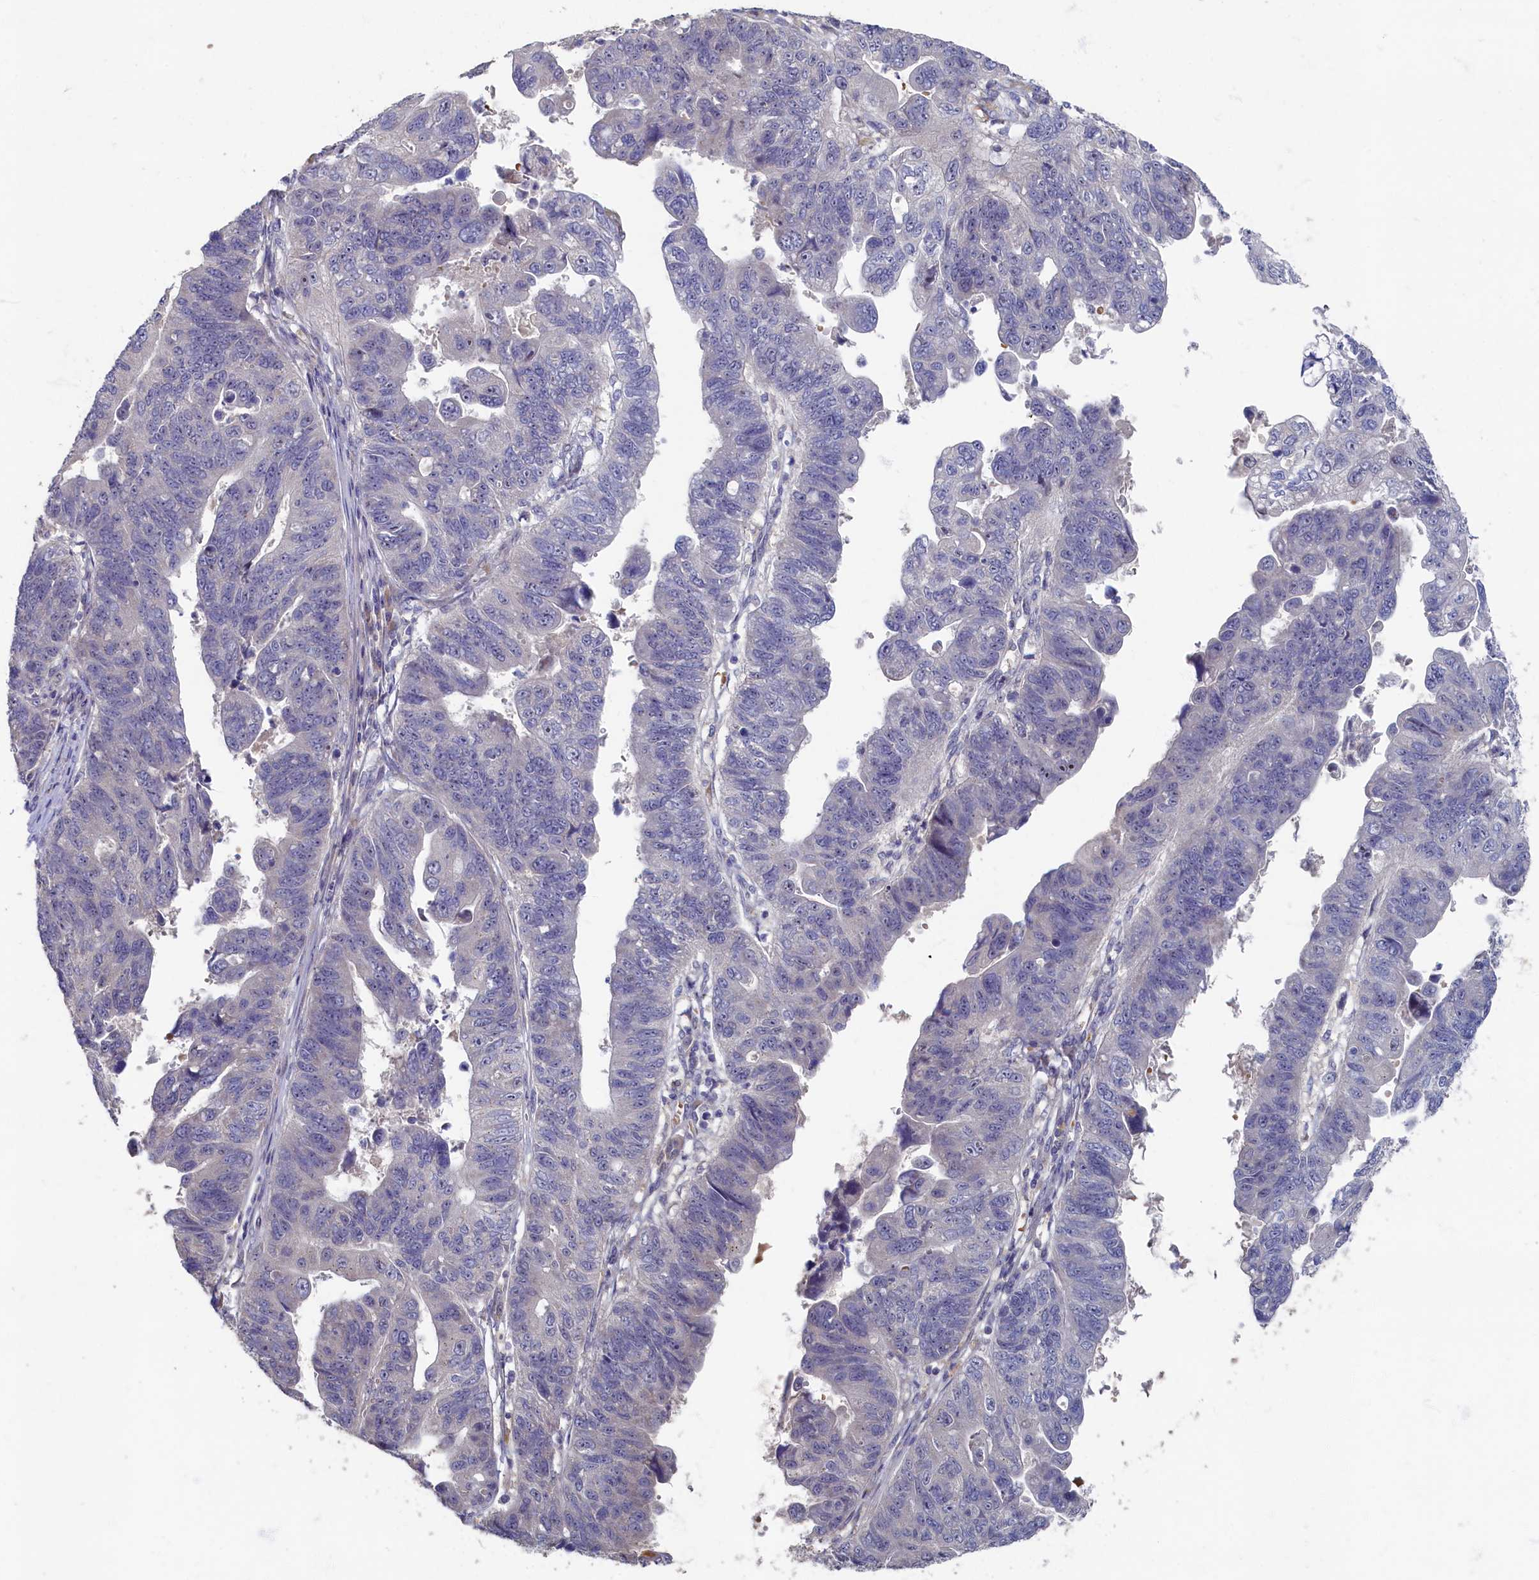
{"staining": {"intensity": "negative", "quantity": "none", "location": "none"}, "tissue": "stomach cancer", "cell_type": "Tumor cells", "image_type": "cancer", "snomed": [{"axis": "morphology", "description": "Adenocarcinoma, NOS"}, {"axis": "topography", "description": "Stomach"}], "caption": "Immunohistochemistry (IHC) of stomach adenocarcinoma demonstrates no expression in tumor cells.", "gene": "HUNK", "patient": {"sex": "male", "age": 59}}